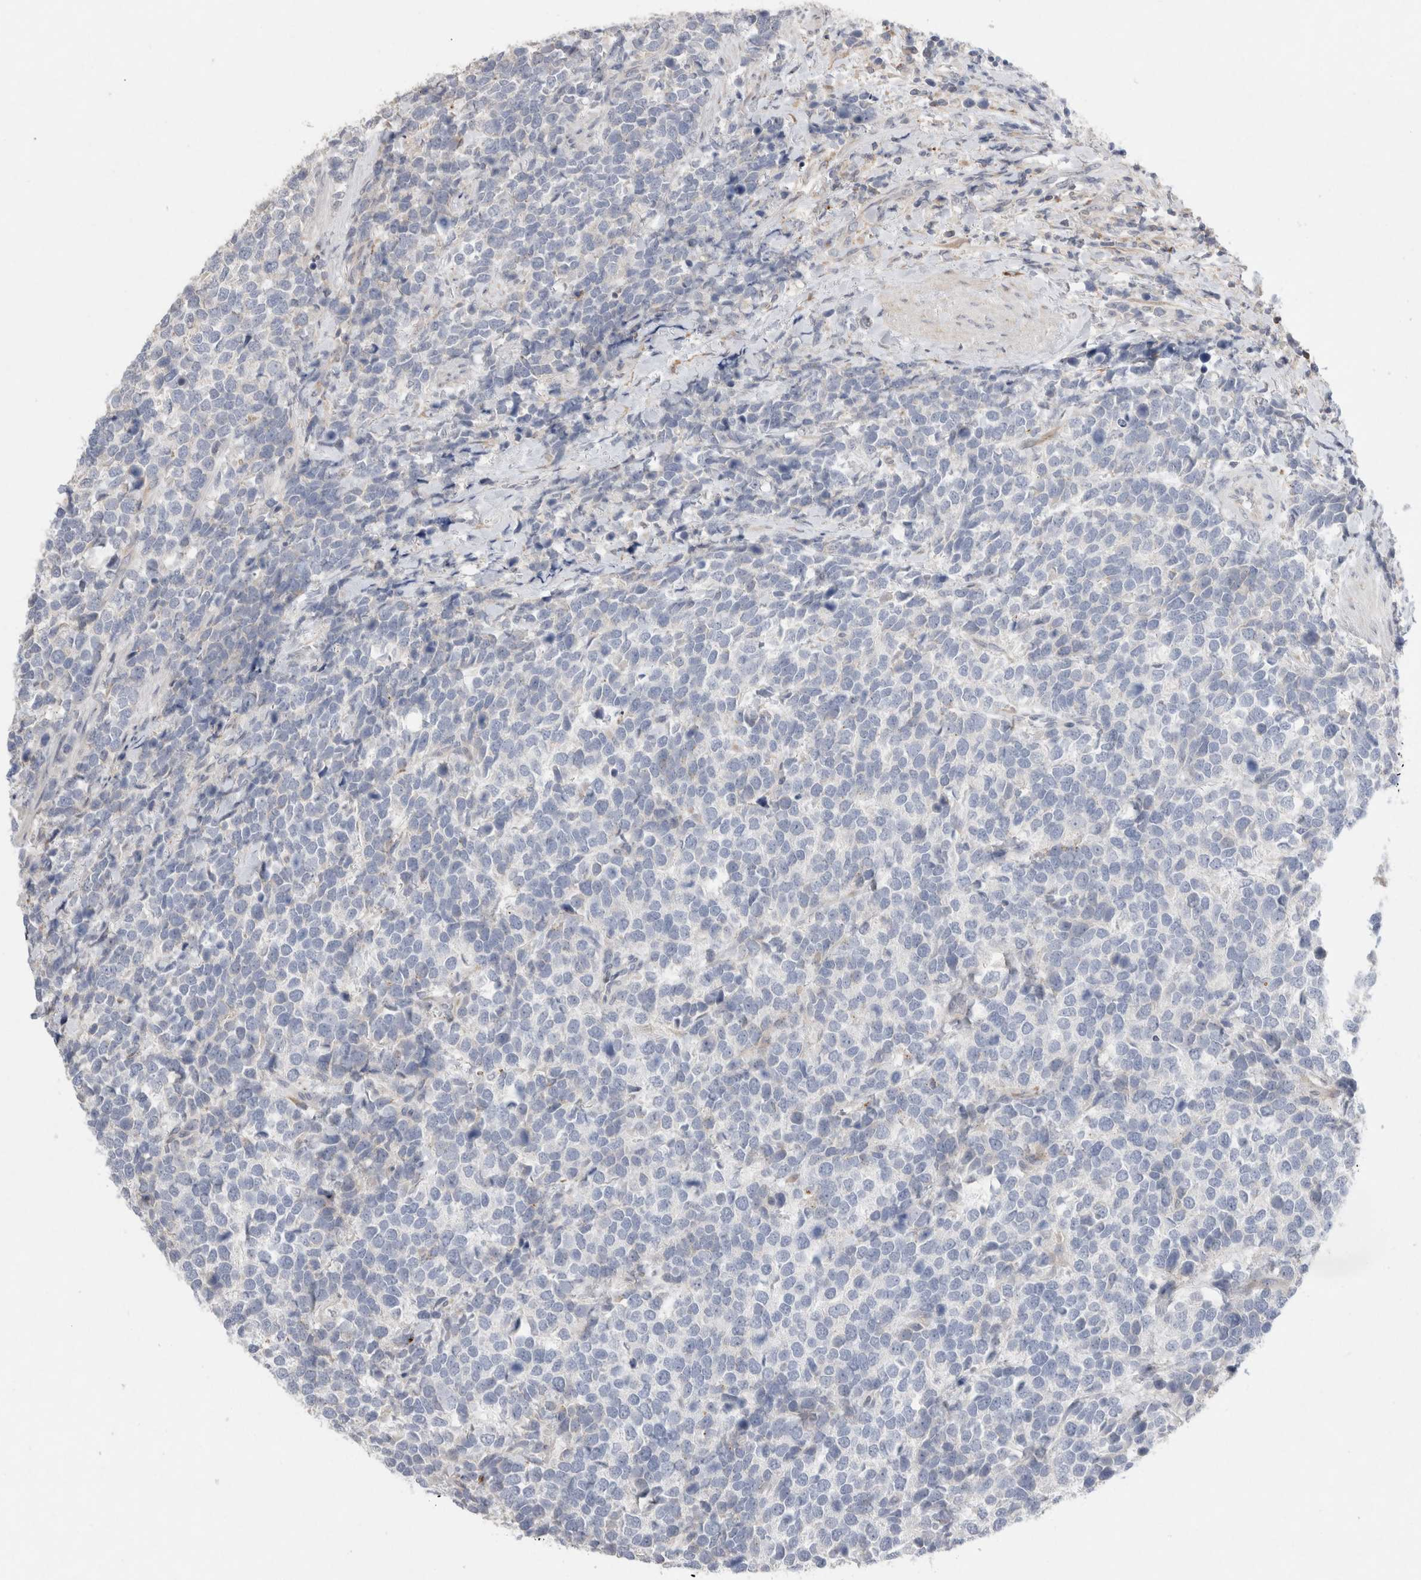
{"staining": {"intensity": "negative", "quantity": "none", "location": "none"}, "tissue": "urothelial cancer", "cell_type": "Tumor cells", "image_type": "cancer", "snomed": [{"axis": "morphology", "description": "Urothelial carcinoma, High grade"}, {"axis": "topography", "description": "Urinary bladder"}], "caption": "Urothelial carcinoma (high-grade) was stained to show a protein in brown. There is no significant expression in tumor cells.", "gene": "TRMT9B", "patient": {"sex": "female", "age": 82}}